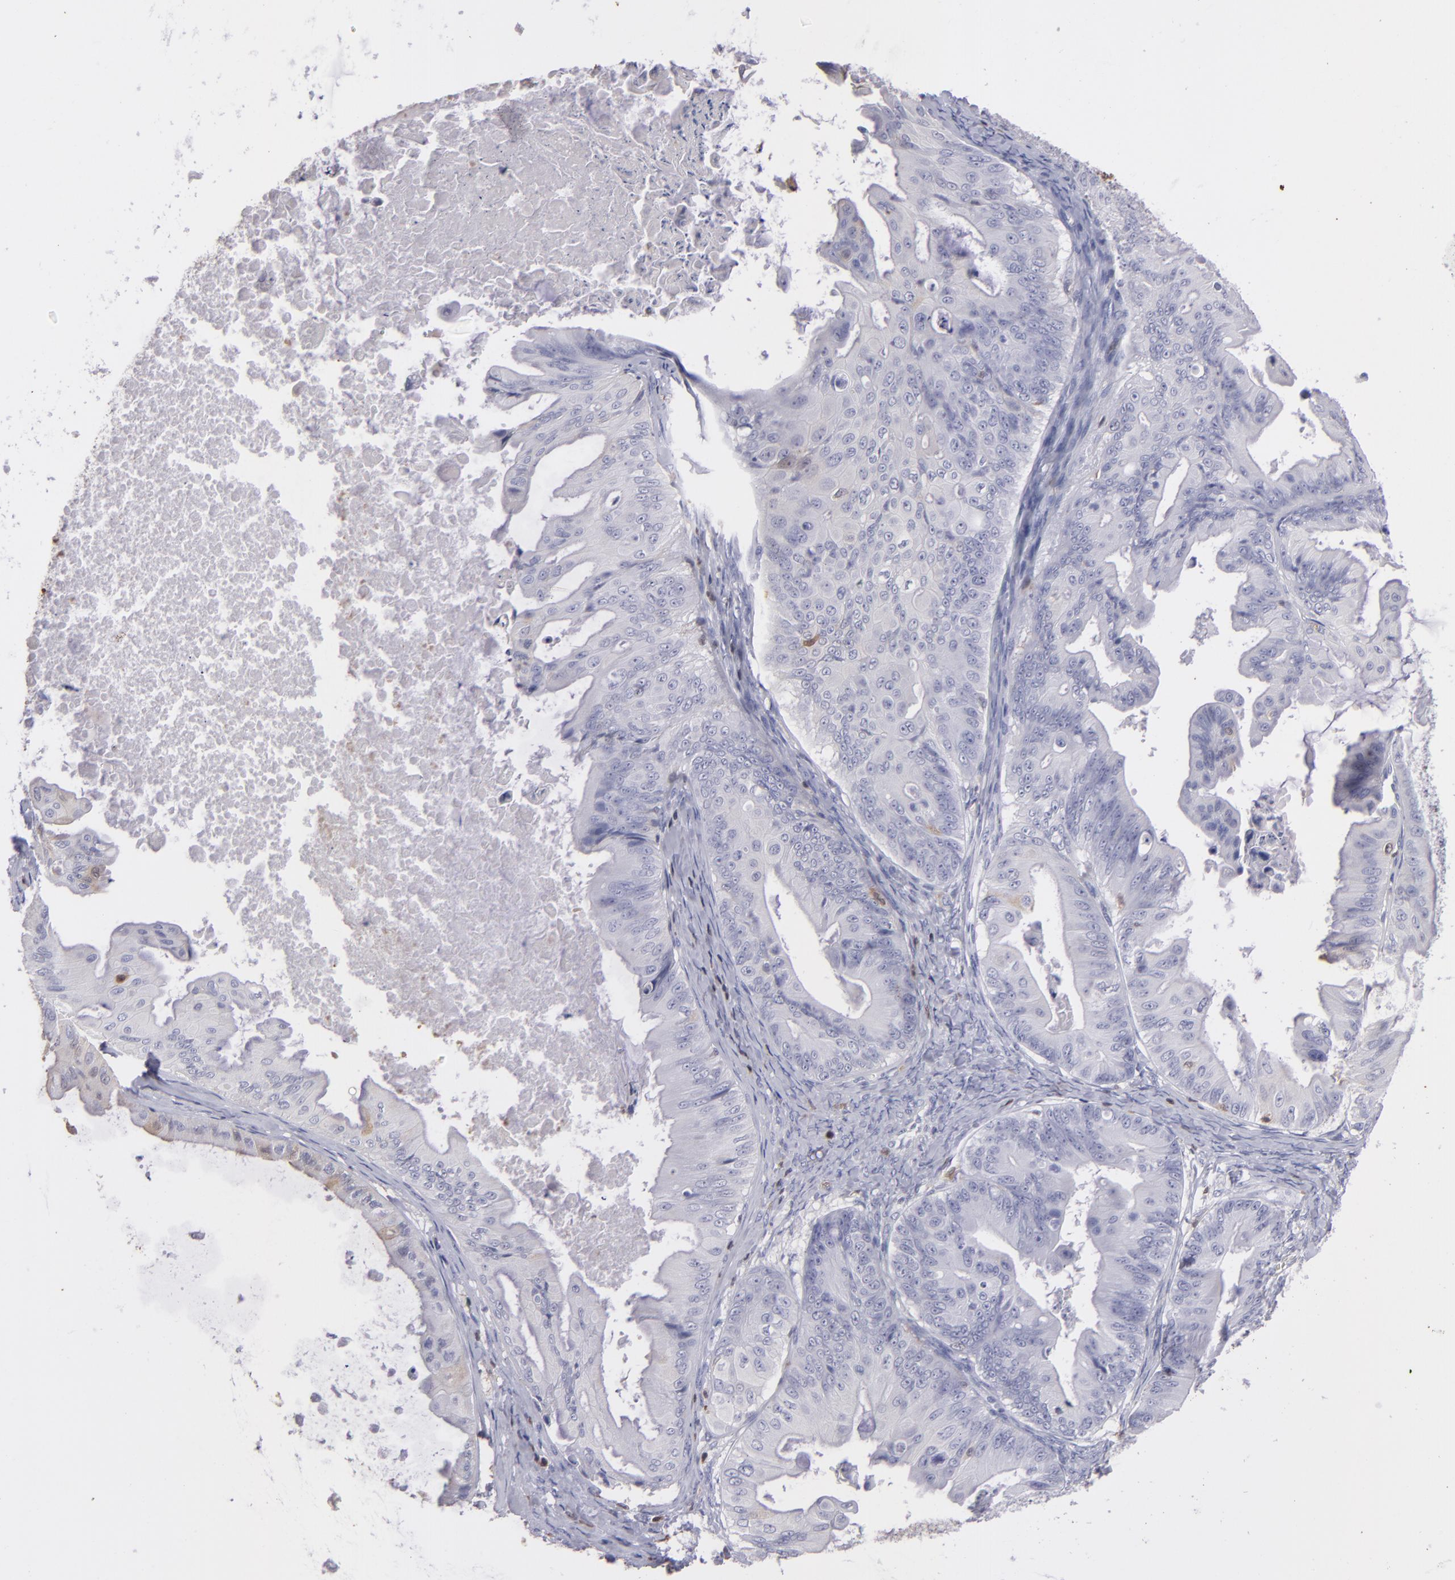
{"staining": {"intensity": "weak", "quantity": "<25%", "location": "cytoplasmic/membranous,nuclear"}, "tissue": "ovarian cancer", "cell_type": "Tumor cells", "image_type": "cancer", "snomed": [{"axis": "morphology", "description": "Cystadenocarcinoma, mucinous, NOS"}, {"axis": "topography", "description": "Ovary"}], "caption": "An image of ovarian cancer stained for a protein demonstrates no brown staining in tumor cells.", "gene": "S100A2", "patient": {"sex": "female", "age": 37}}